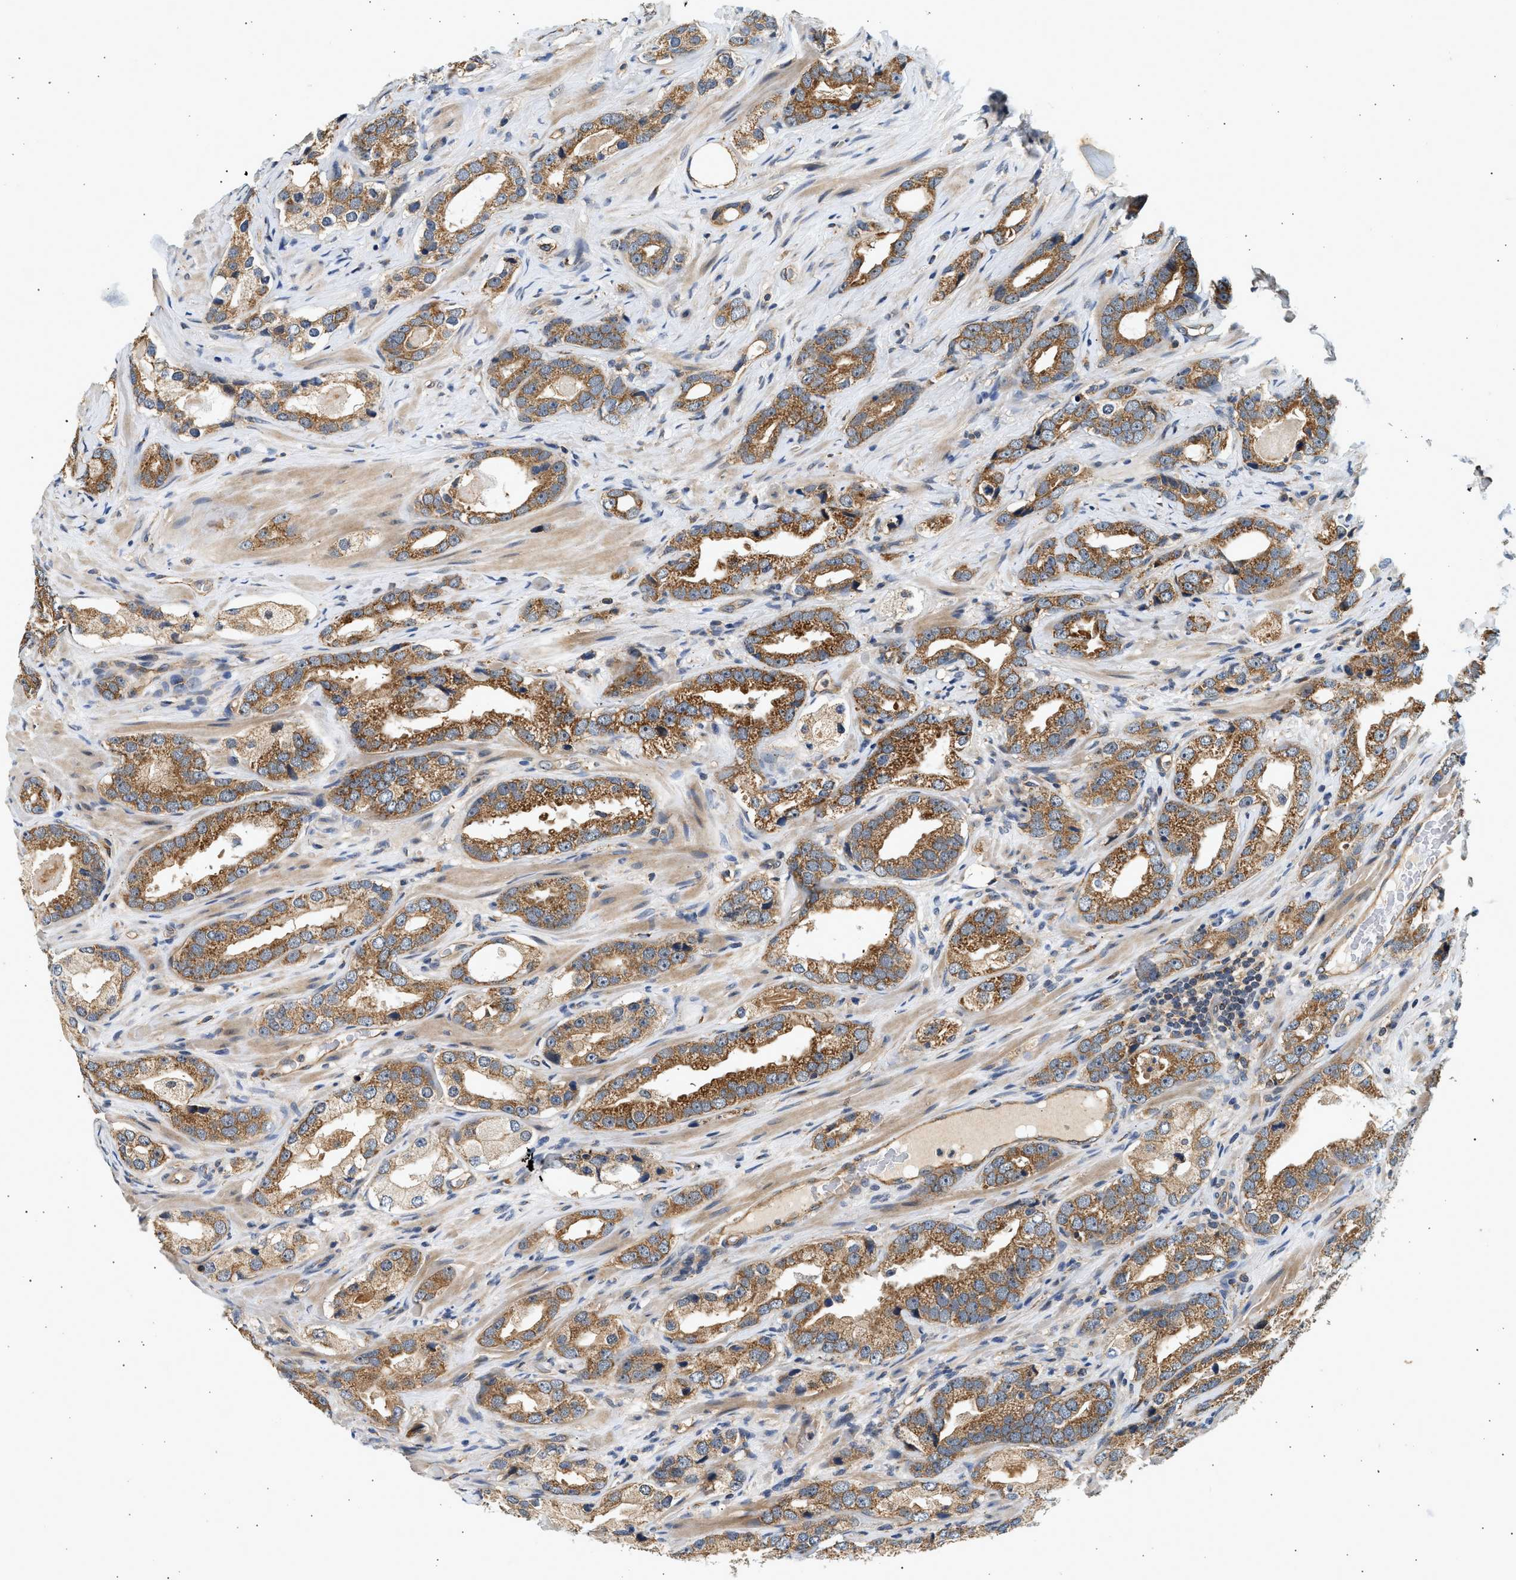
{"staining": {"intensity": "moderate", "quantity": ">75%", "location": "cytoplasmic/membranous"}, "tissue": "prostate cancer", "cell_type": "Tumor cells", "image_type": "cancer", "snomed": [{"axis": "morphology", "description": "Adenocarcinoma, High grade"}, {"axis": "topography", "description": "Prostate"}], "caption": "A high-resolution histopathology image shows immunohistochemistry (IHC) staining of prostate high-grade adenocarcinoma, which shows moderate cytoplasmic/membranous expression in approximately >75% of tumor cells. (Brightfield microscopy of DAB IHC at high magnification).", "gene": "DUSP14", "patient": {"sex": "male", "age": 63}}